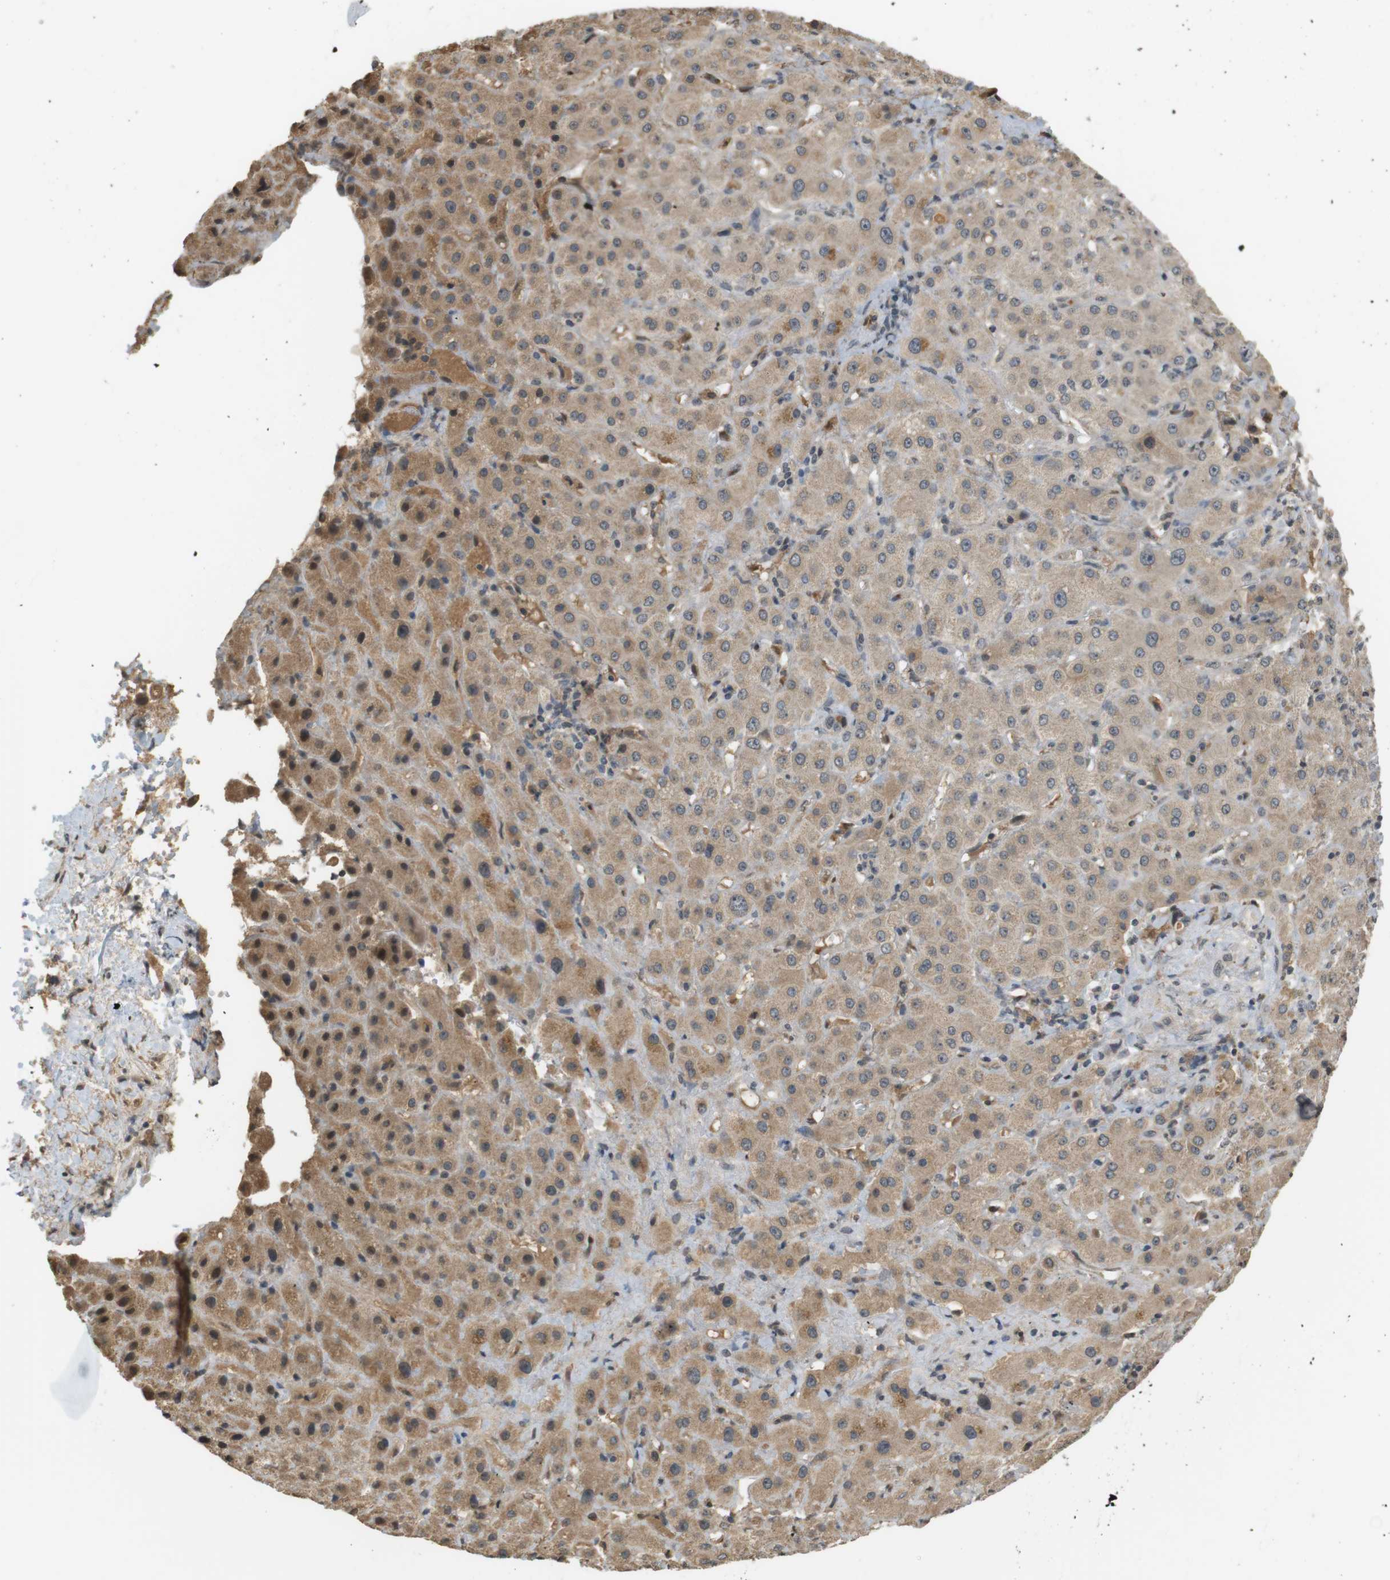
{"staining": {"intensity": "moderate", "quantity": ">75%", "location": "cytoplasmic/membranous"}, "tissue": "liver cancer", "cell_type": "Tumor cells", "image_type": "cancer", "snomed": [{"axis": "morphology", "description": "Cholangiocarcinoma"}, {"axis": "topography", "description": "Liver"}], "caption": "This is an image of immunohistochemistry (IHC) staining of liver cancer, which shows moderate positivity in the cytoplasmic/membranous of tumor cells.", "gene": "SRR", "patient": {"sex": "female", "age": 65}}